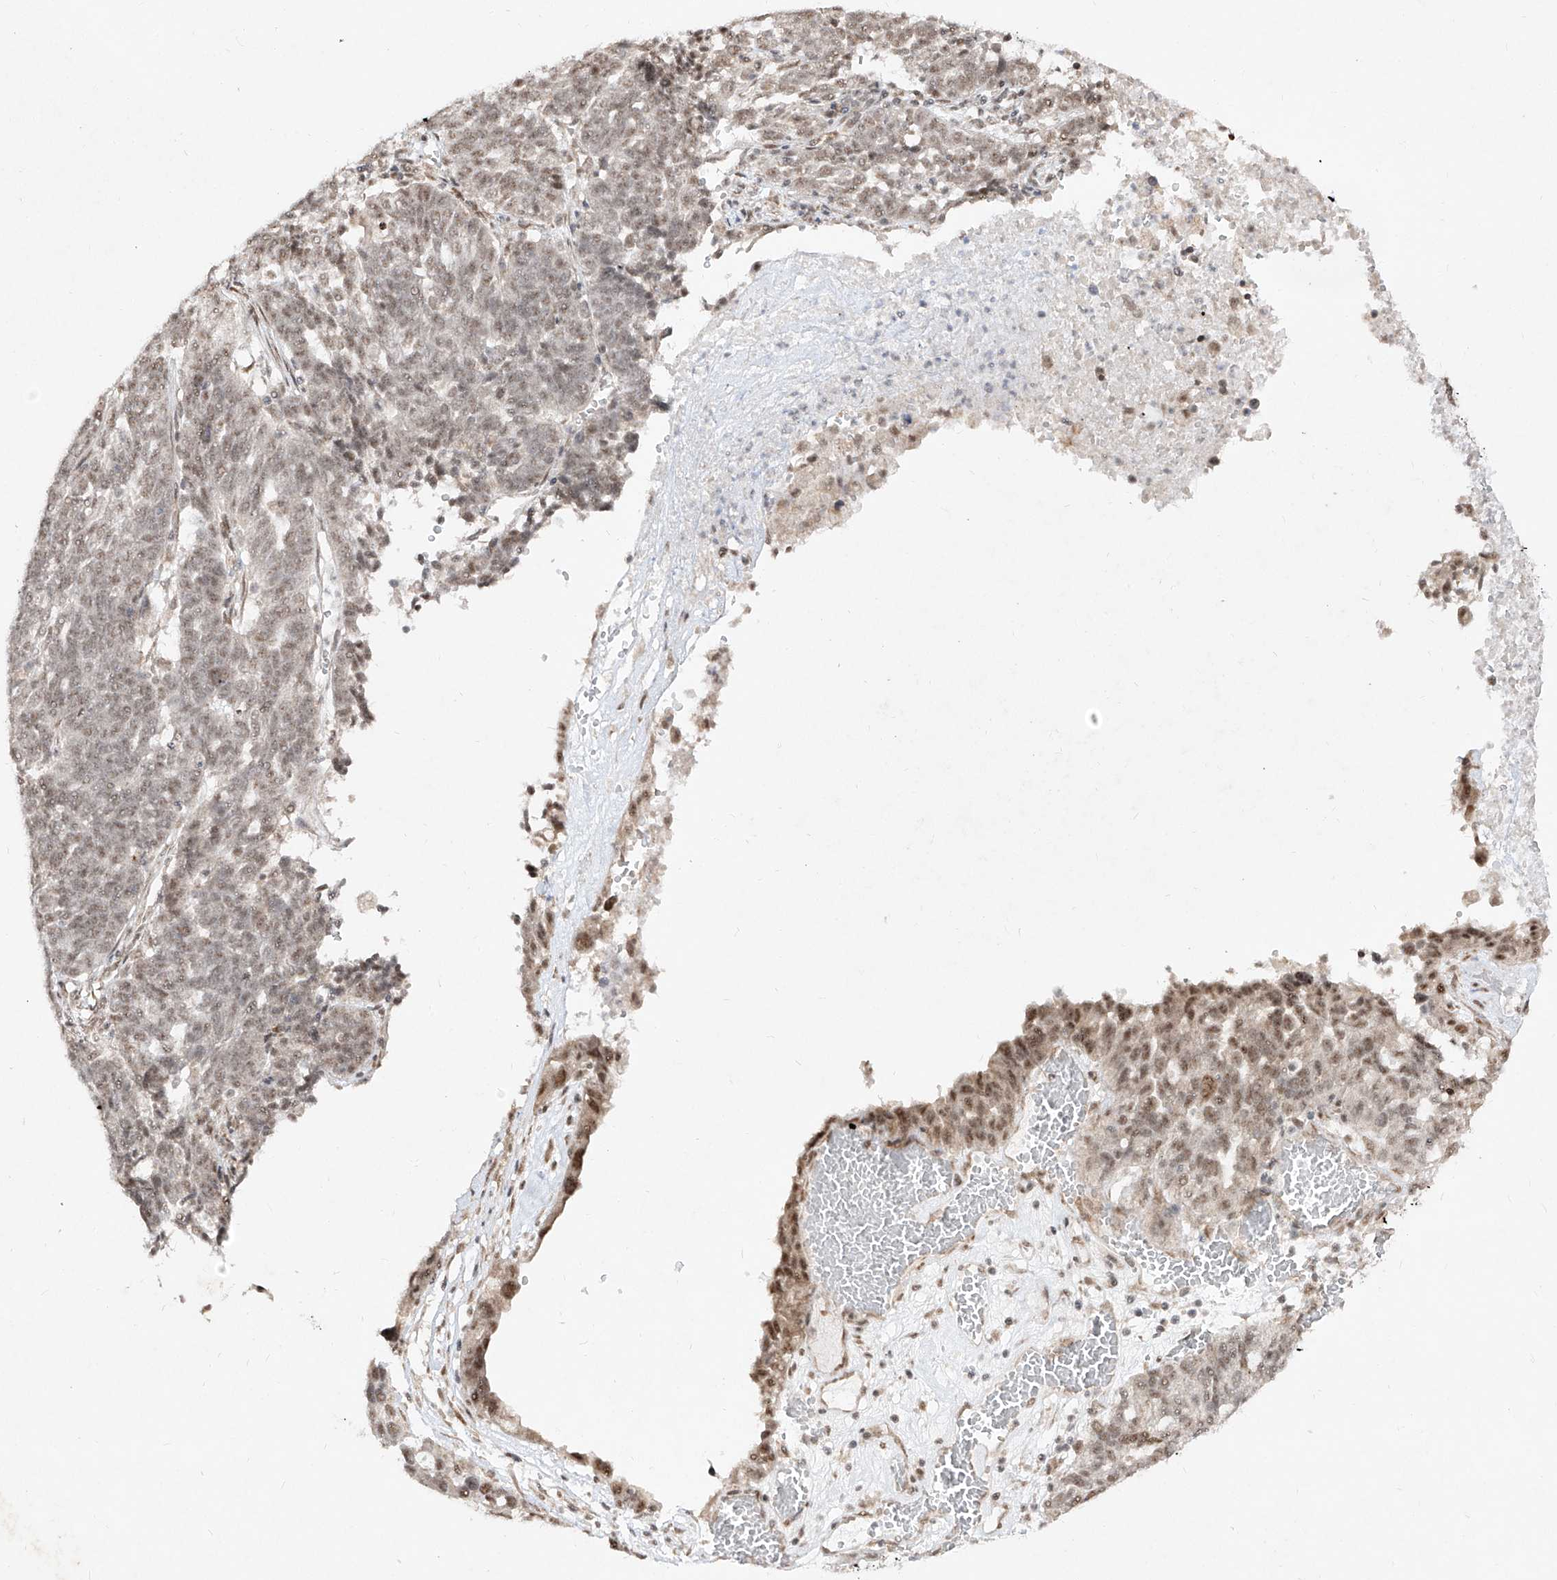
{"staining": {"intensity": "moderate", "quantity": "25%-75%", "location": "nuclear"}, "tissue": "ovarian cancer", "cell_type": "Tumor cells", "image_type": "cancer", "snomed": [{"axis": "morphology", "description": "Cystadenocarcinoma, serous, NOS"}, {"axis": "topography", "description": "Ovary"}], "caption": "Protein staining reveals moderate nuclear staining in approximately 25%-75% of tumor cells in ovarian cancer (serous cystadenocarcinoma).", "gene": "SNRNP27", "patient": {"sex": "female", "age": 59}}